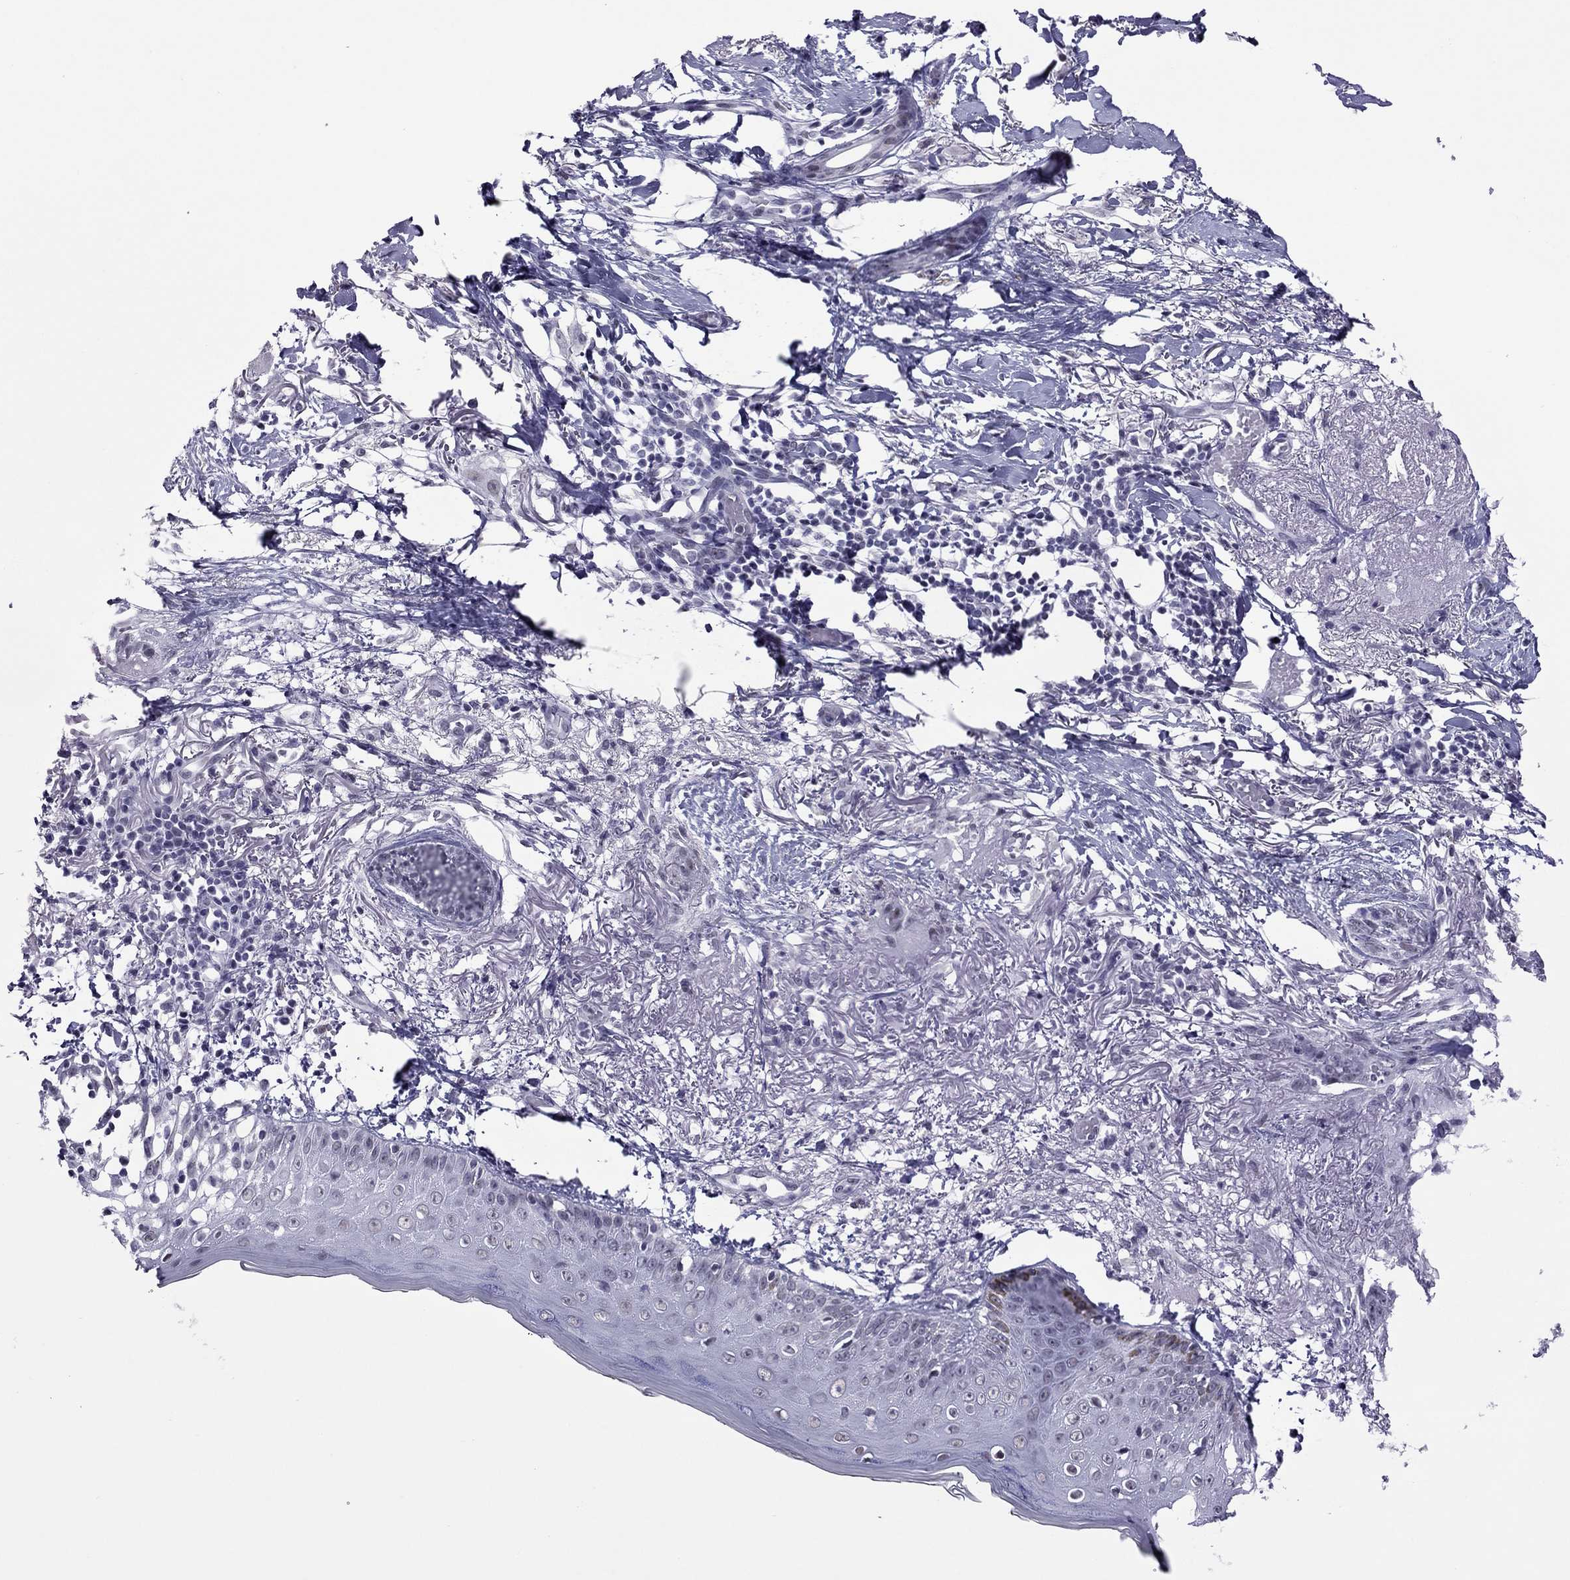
{"staining": {"intensity": "negative", "quantity": "none", "location": "none"}, "tissue": "skin cancer", "cell_type": "Tumor cells", "image_type": "cancer", "snomed": [{"axis": "morphology", "description": "Normal tissue, NOS"}, {"axis": "morphology", "description": "Basal cell carcinoma"}, {"axis": "topography", "description": "Skin"}], "caption": "There is no significant staining in tumor cells of skin cancer. (DAB (3,3'-diaminobenzidine) IHC visualized using brightfield microscopy, high magnification).", "gene": "ZNF646", "patient": {"sex": "male", "age": 84}}